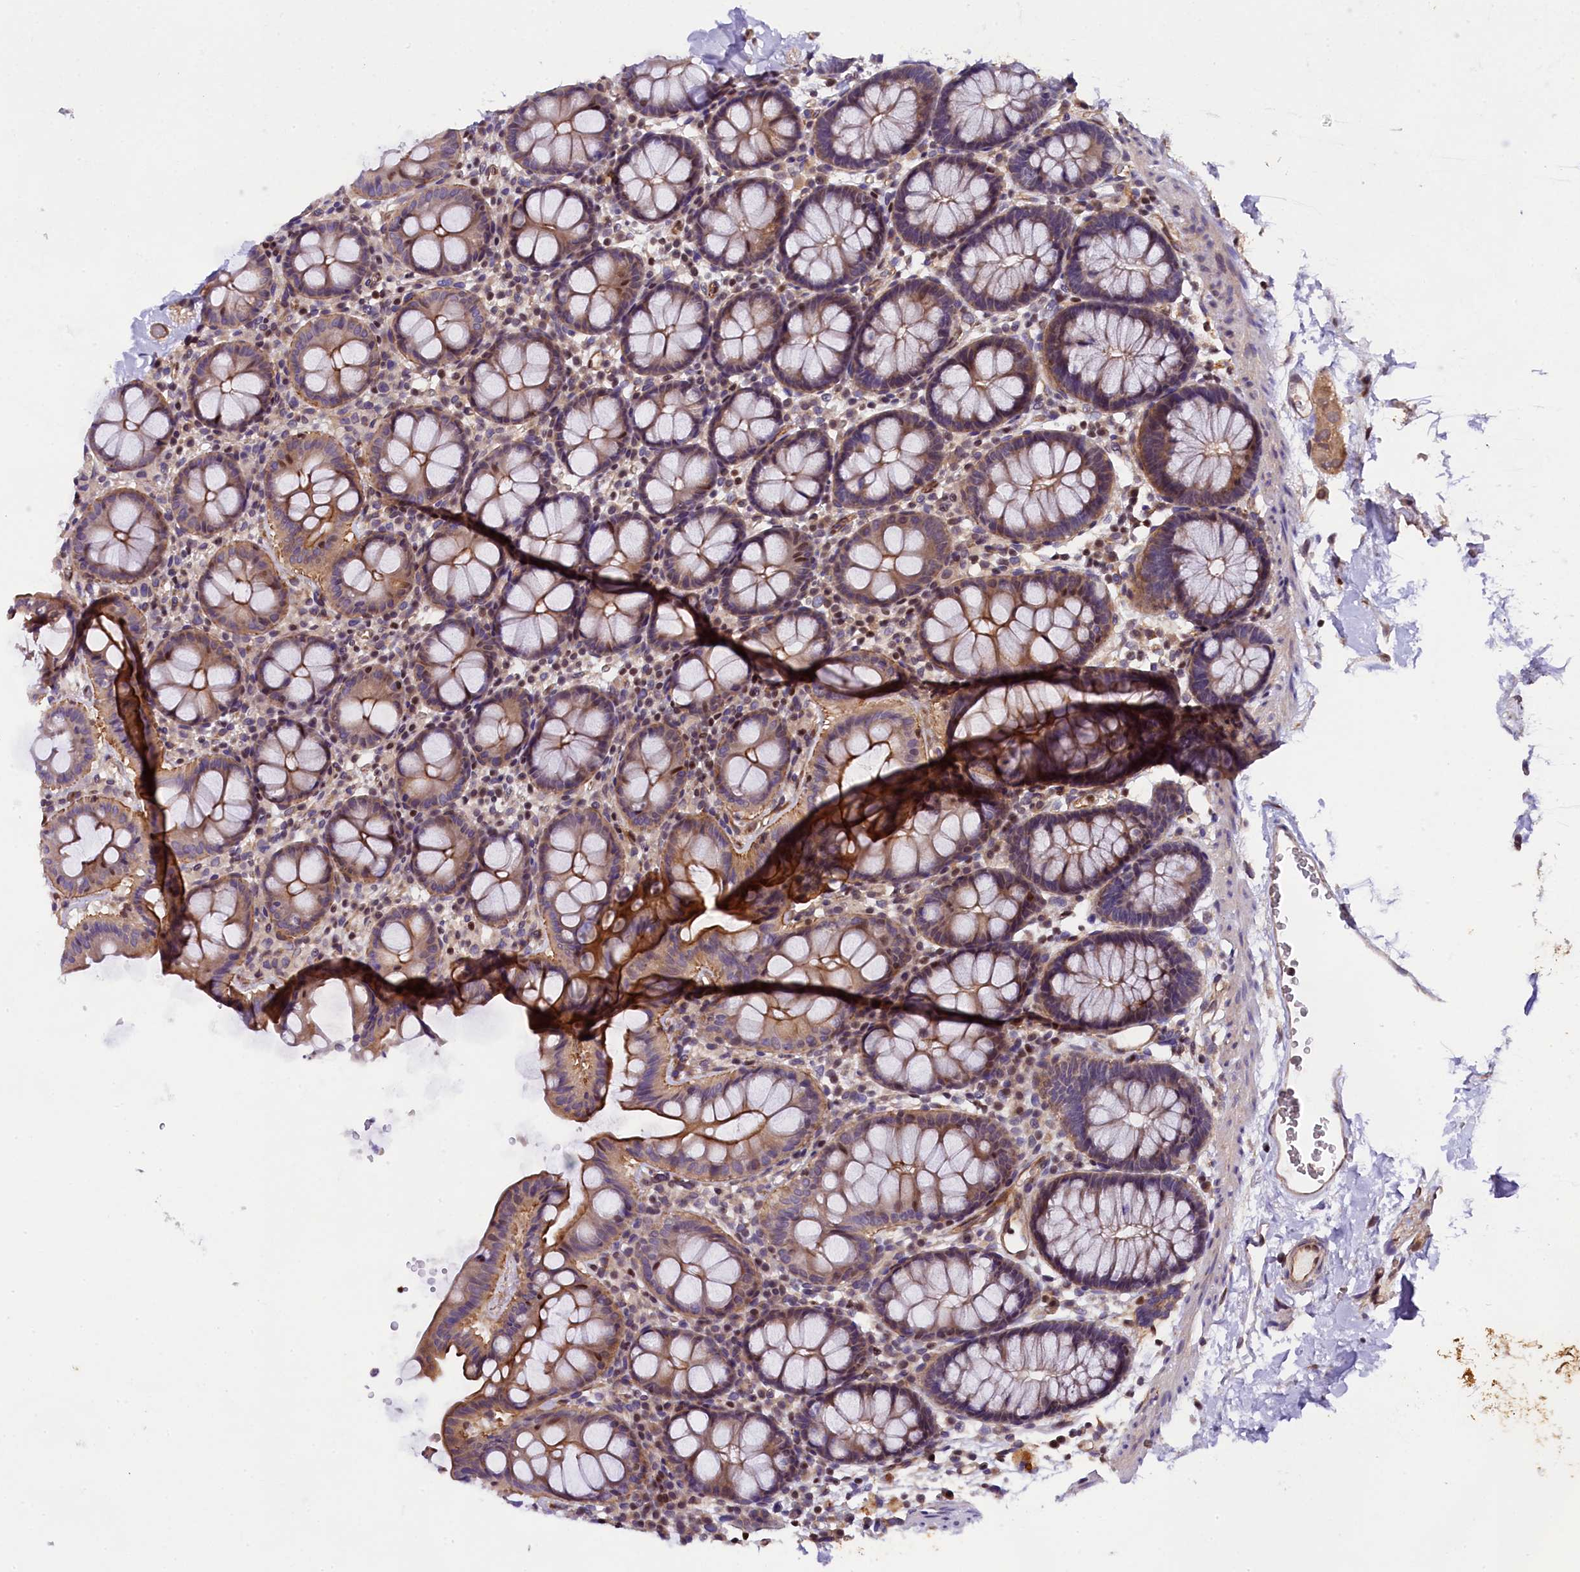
{"staining": {"intensity": "moderate", "quantity": "25%-75%", "location": "cytoplasmic/membranous"}, "tissue": "colon", "cell_type": "Endothelial cells", "image_type": "normal", "snomed": [{"axis": "morphology", "description": "Normal tissue, NOS"}, {"axis": "topography", "description": "Colon"}], "caption": "Colon was stained to show a protein in brown. There is medium levels of moderate cytoplasmic/membranous staining in approximately 25%-75% of endothelial cells. (DAB = brown stain, brightfield microscopy at high magnification).", "gene": "SP4", "patient": {"sex": "male", "age": 75}}